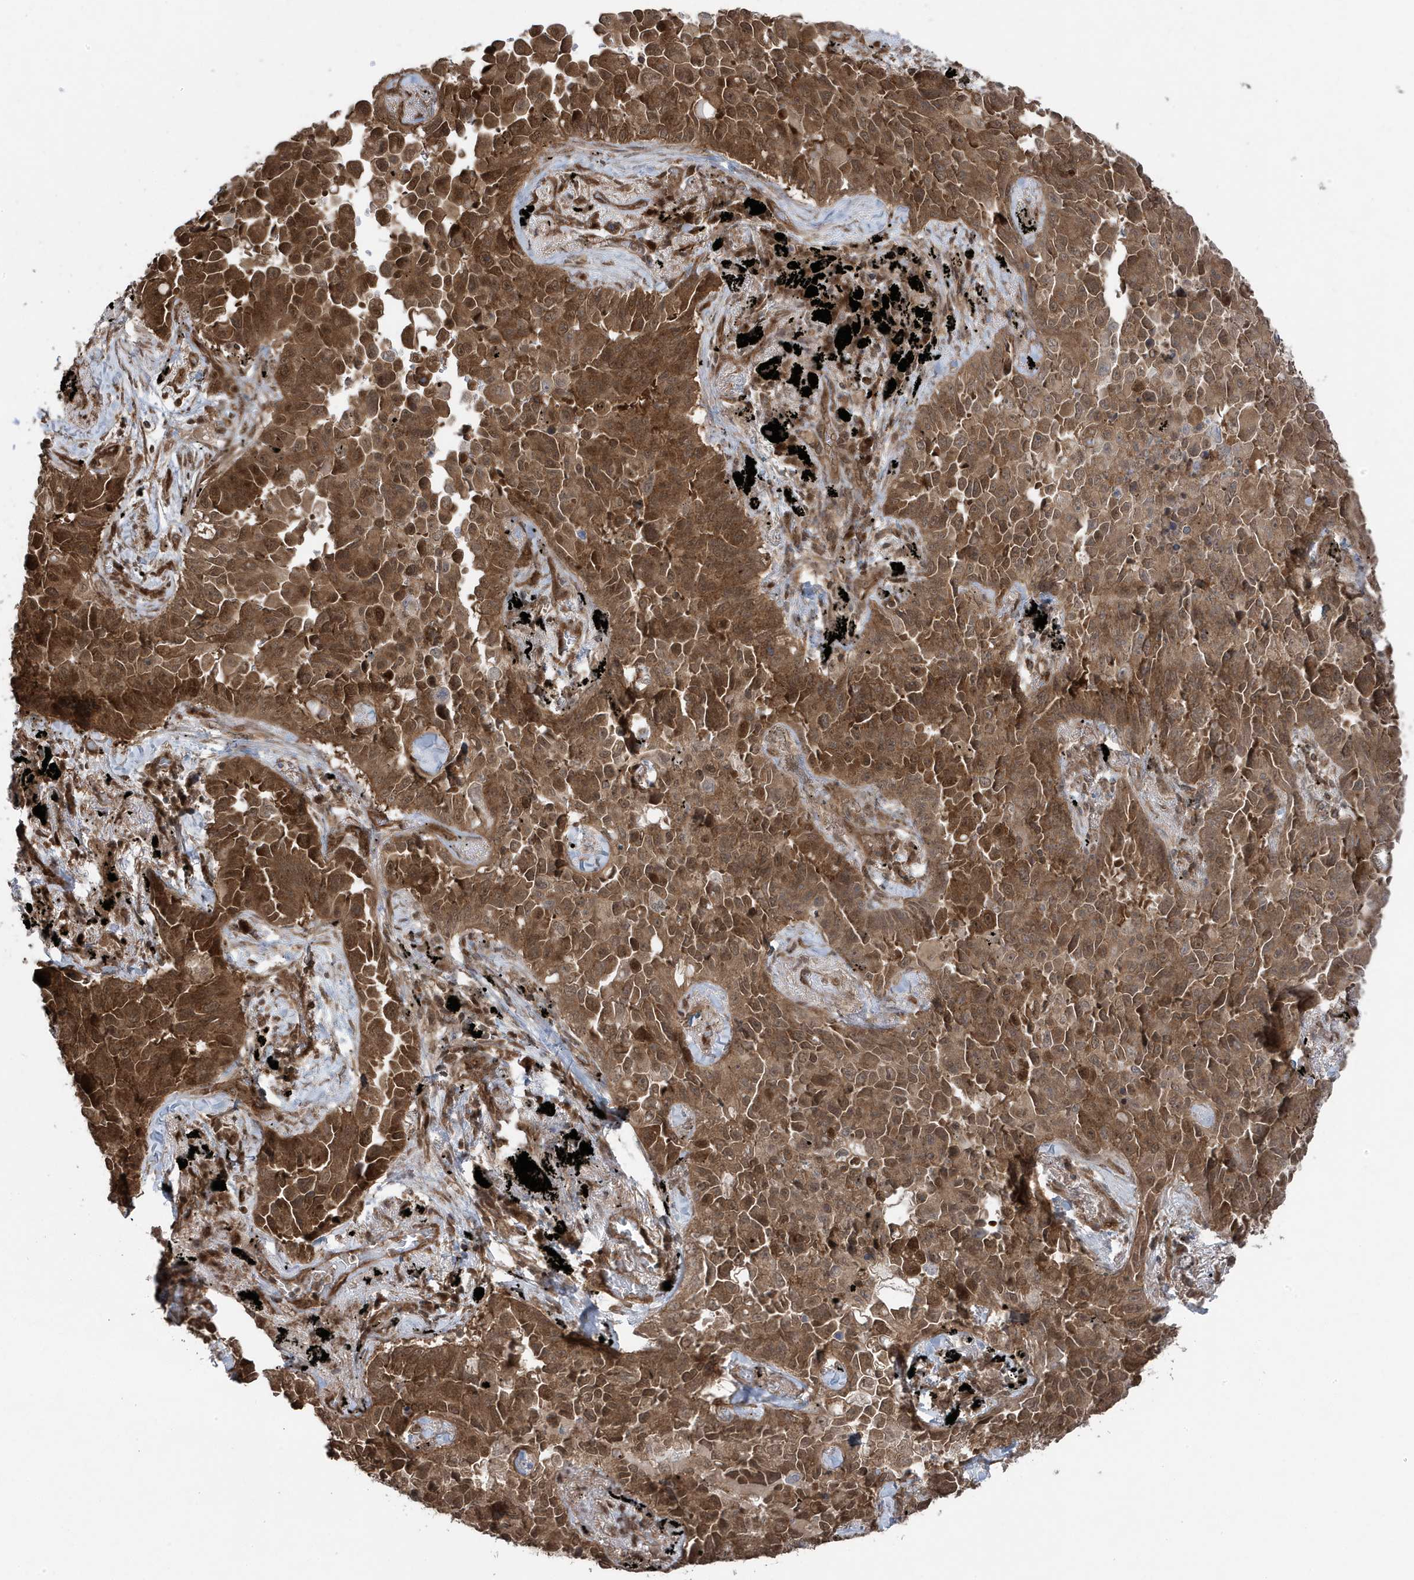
{"staining": {"intensity": "strong", "quantity": ">75%", "location": "cytoplasmic/membranous,nuclear"}, "tissue": "lung cancer", "cell_type": "Tumor cells", "image_type": "cancer", "snomed": [{"axis": "morphology", "description": "Adenocarcinoma, NOS"}, {"axis": "topography", "description": "Lung"}], "caption": "Protein staining of lung adenocarcinoma tissue demonstrates strong cytoplasmic/membranous and nuclear staining in about >75% of tumor cells.", "gene": "MAPK1IP1L", "patient": {"sex": "female", "age": 67}}